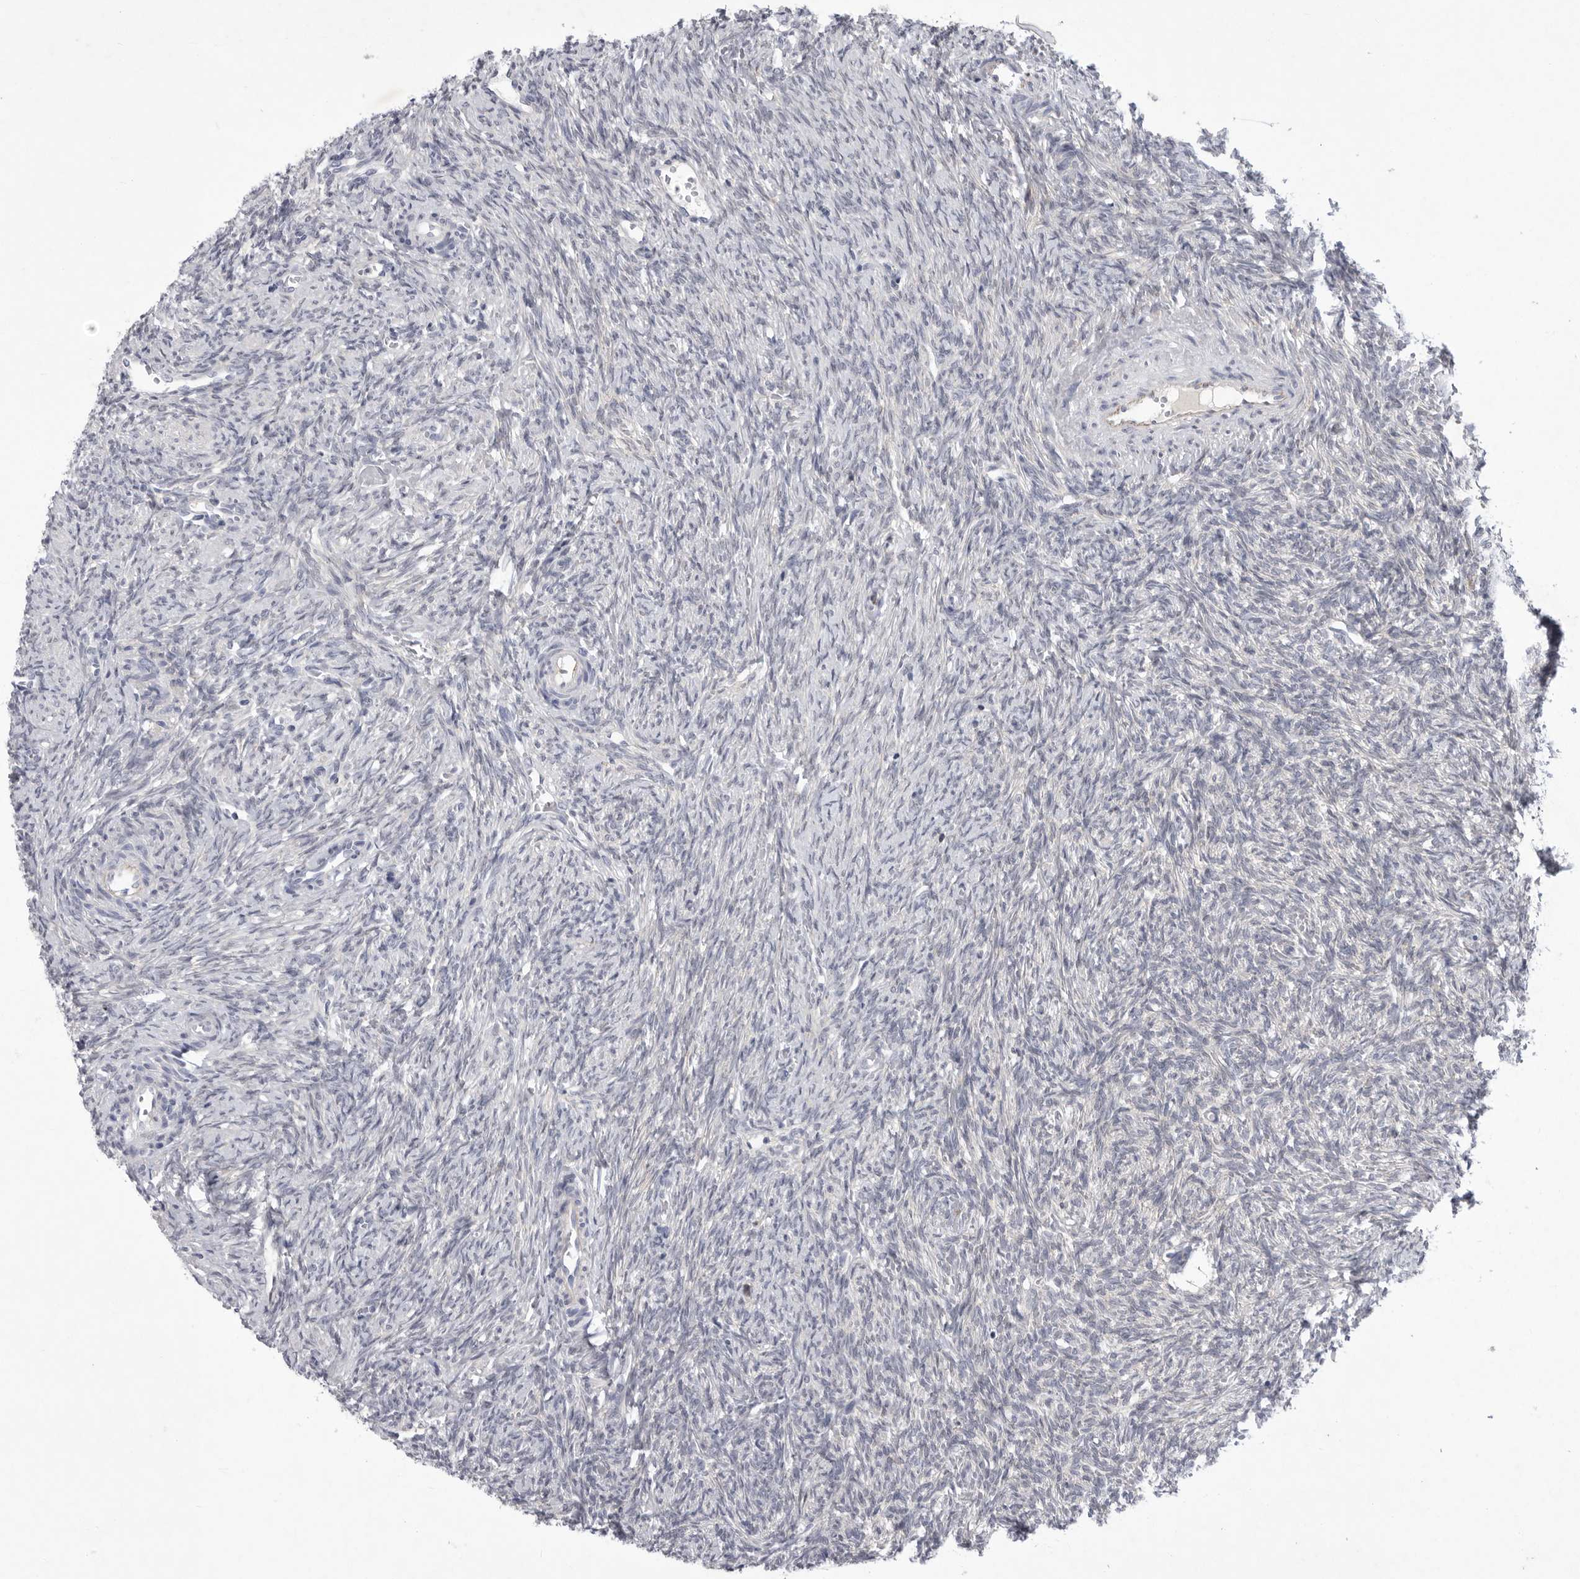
{"staining": {"intensity": "negative", "quantity": "none", "location": "none"}, "tissue": "ovary", "cell_type": "Follicle cells", "image_type": "normal", "snomed": [{"axis": "morphology", "description": "Normal tissue, NOS"}, {"axis": "topography", "description": "Ovary"}], "caption": "IHC of normal ovary reveals no positivity in follicle cells.", "gene": "SIGLEC10", "patient": {"sex": "female", "age": 41}}